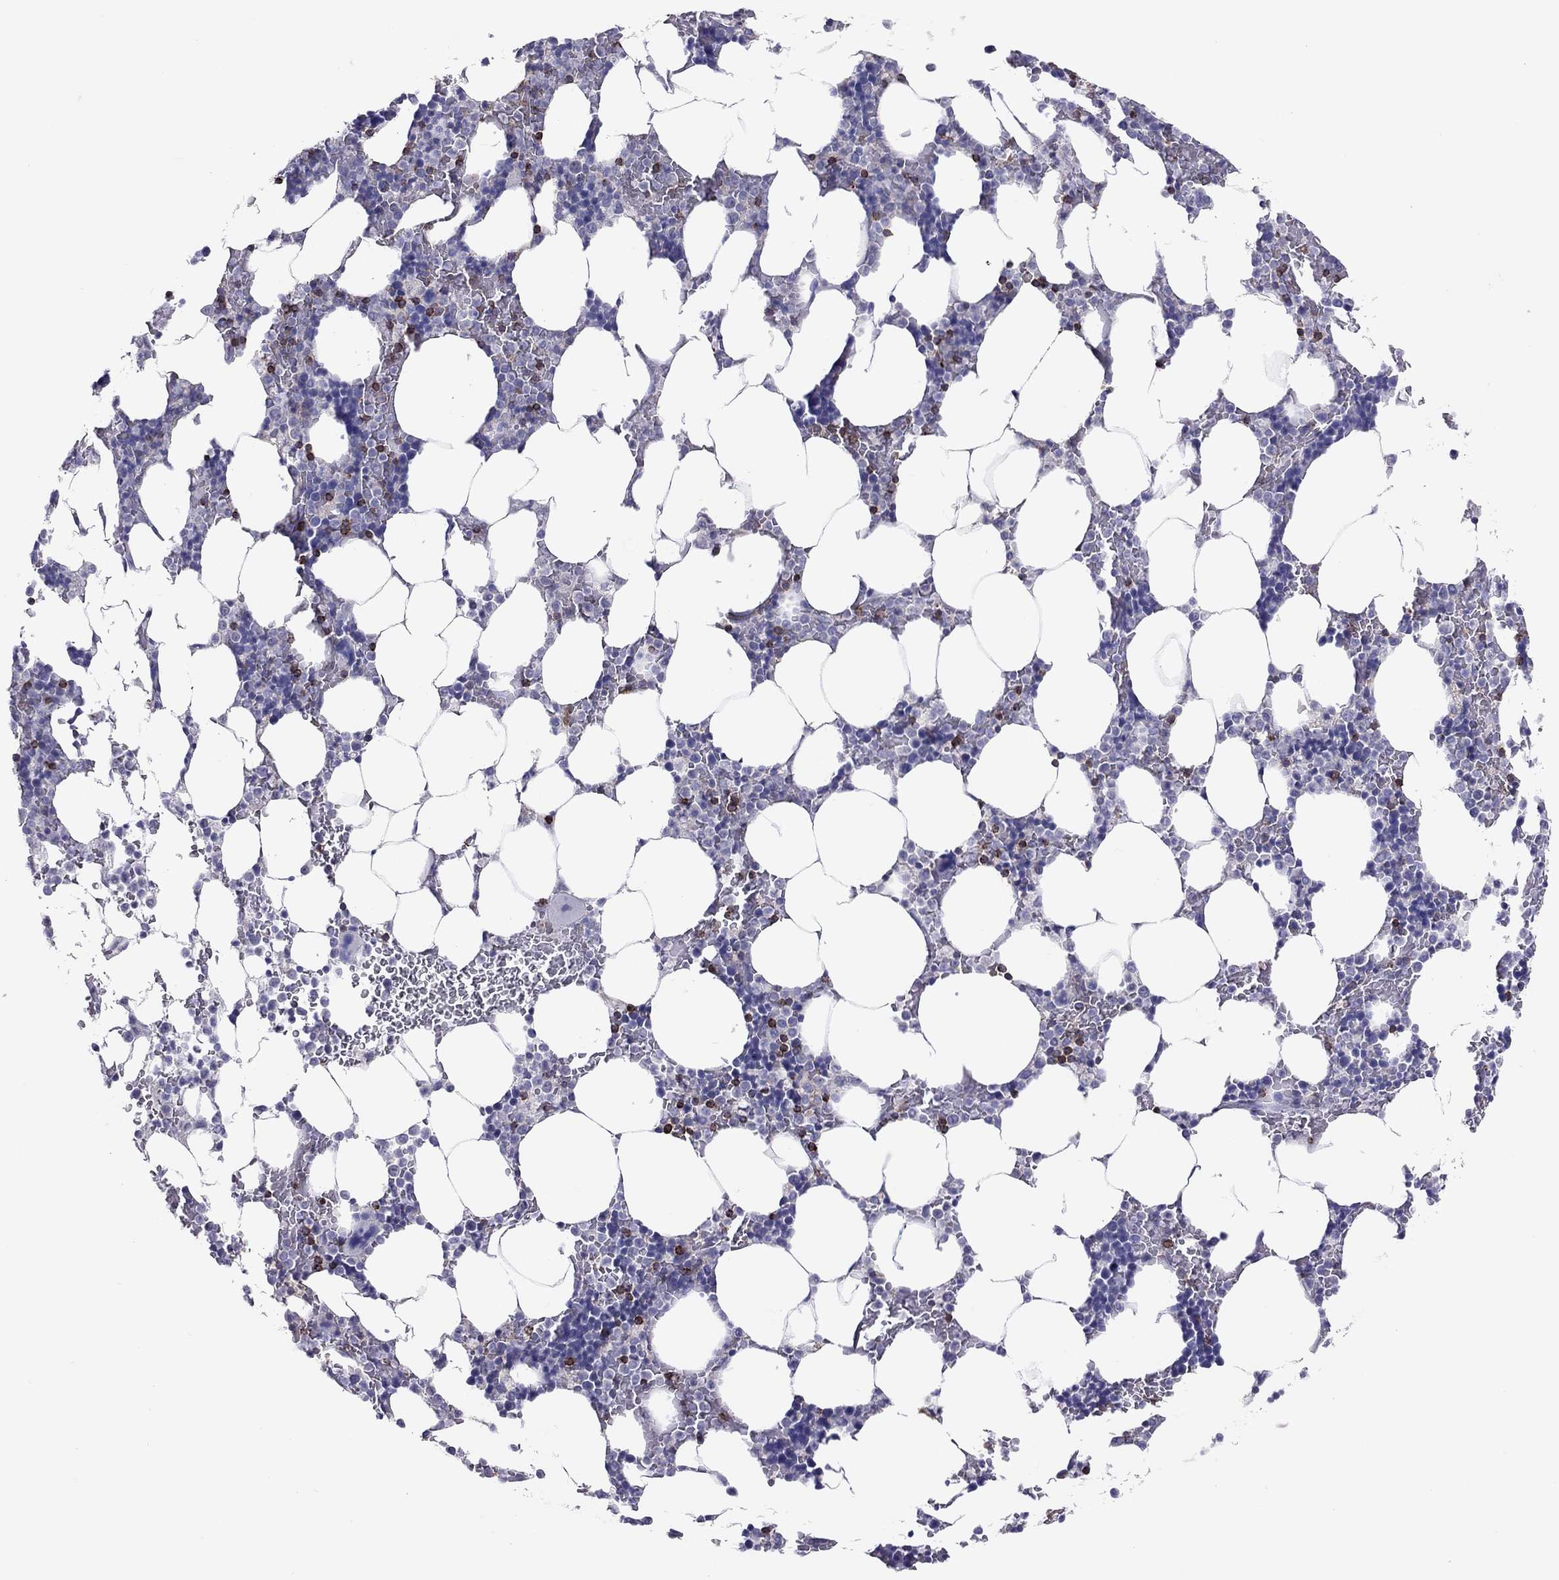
{"staining": {"intensity": "strong", "quantity": "<25%", "location": "cytoplasmic/membranous"}, "tissue": "bone marrow", "cell_type": "Hematopoietic cells", "image_type": "normal", "snomed": [{"axis": "morphology", "description": "Normal tissue, NOS"}, {"axis": "topography", "description": "Bone marrow"}], "caption": "Hematopoietic cells demonstrate strong cytoplasmic/membranous positivity in about <25% of cells in benign bone marrow.", "gene": "ENSG00000288637", "patient": {"sex": "male", "age": 51}}